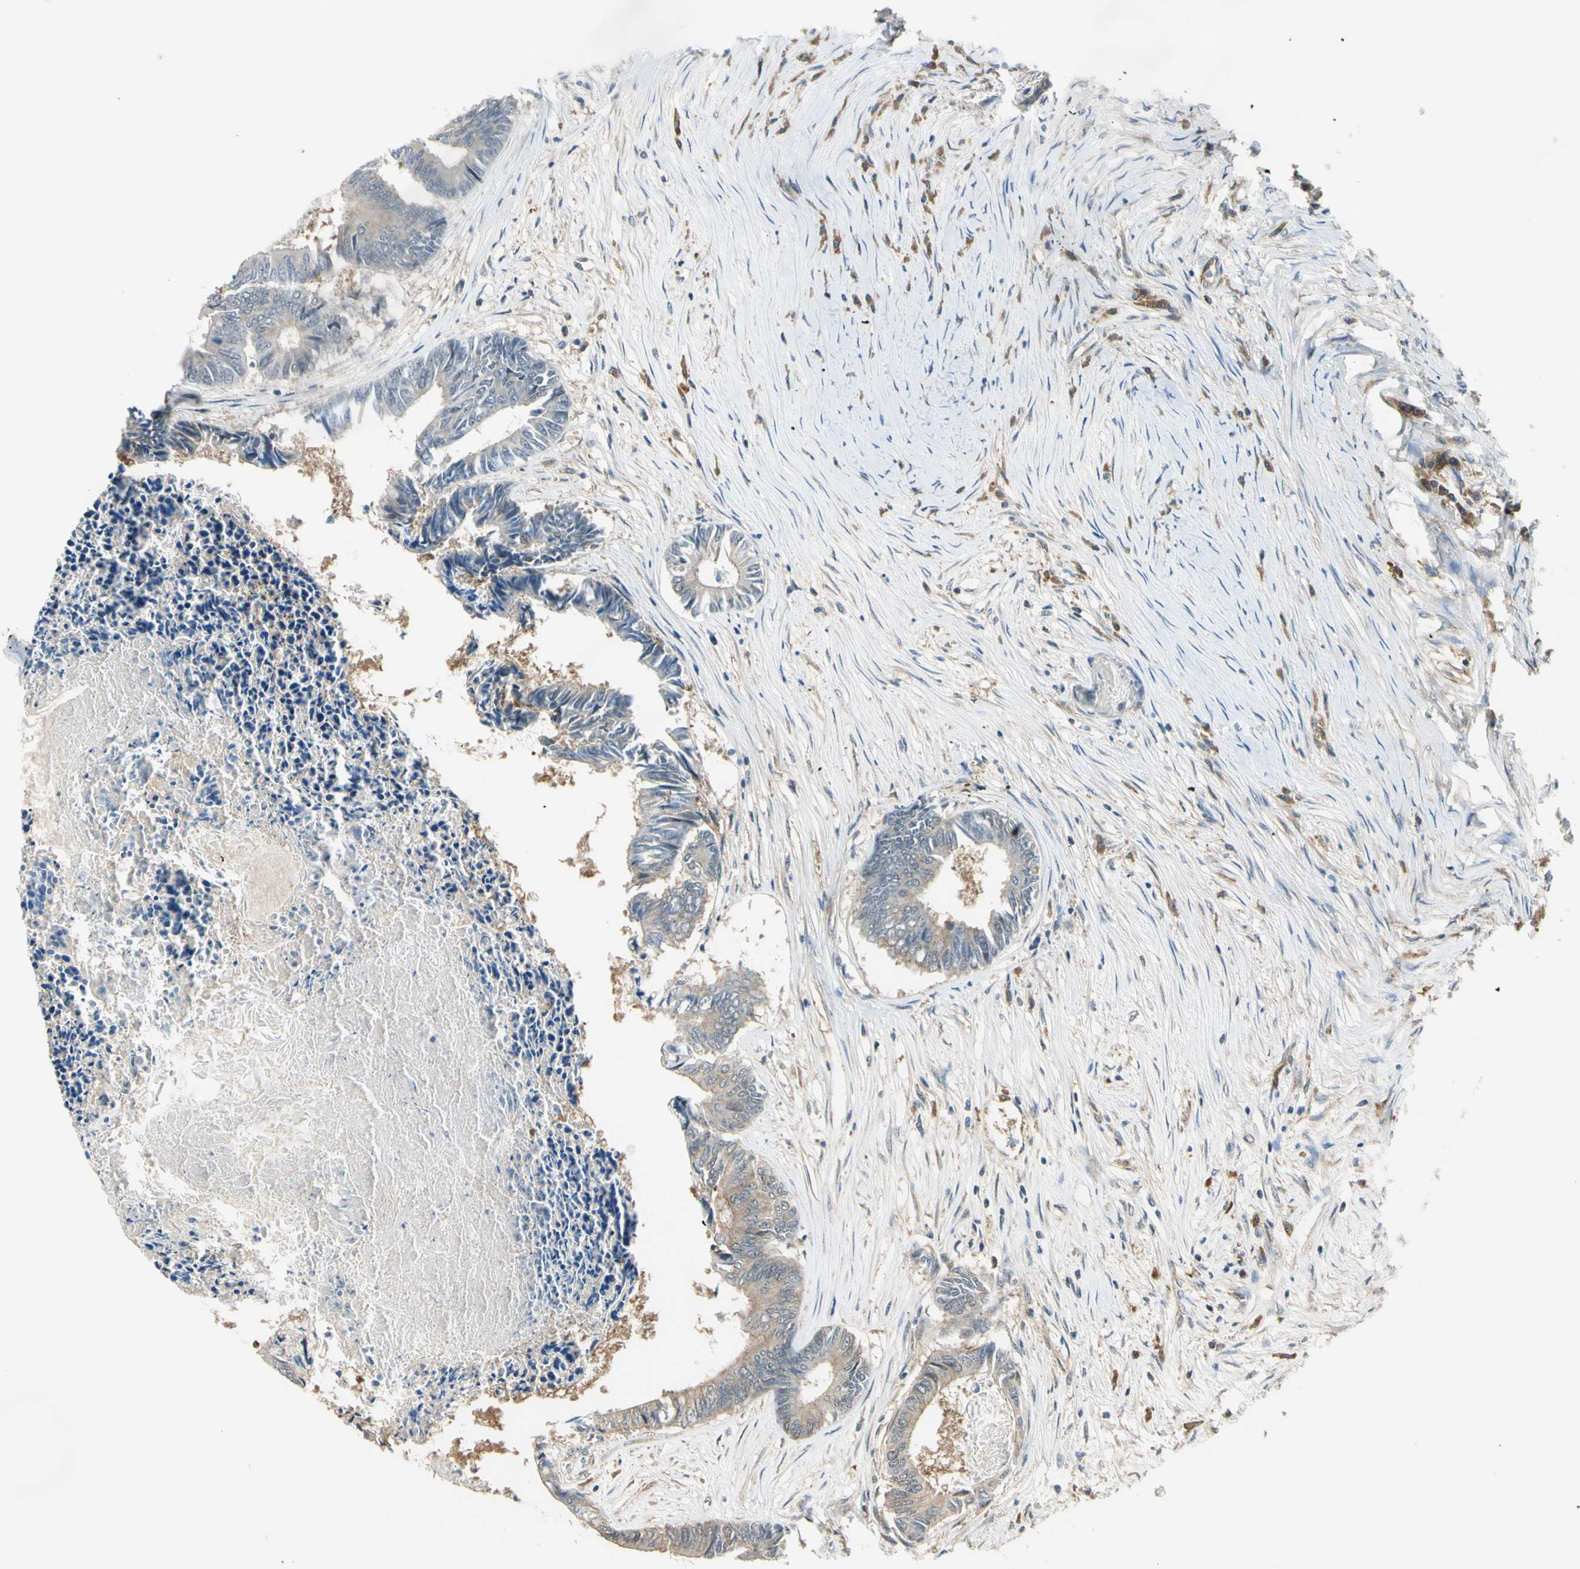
{"staining": {"intensity": "weak", "quantity": ">75%", "location": "cytoplasmic/membranous"}, "tissue": "colorectal cancer", "cell_type": "Tumor cells", "image_type": "cancer", "snomed": [{"axis": "morphology", "description": "Adenocarcinoma, NOS"}, {"axis": "topography", "description": "Rectum"}], "caption": "Protein expression analysis of human colorectal cancer (adenocarcinoma) reveals weak cytoplasmic/membranous staining in about >75% of tumor cells.", "gene": "RASGRF1", "patient": {"sex": "male", "age": 63}}